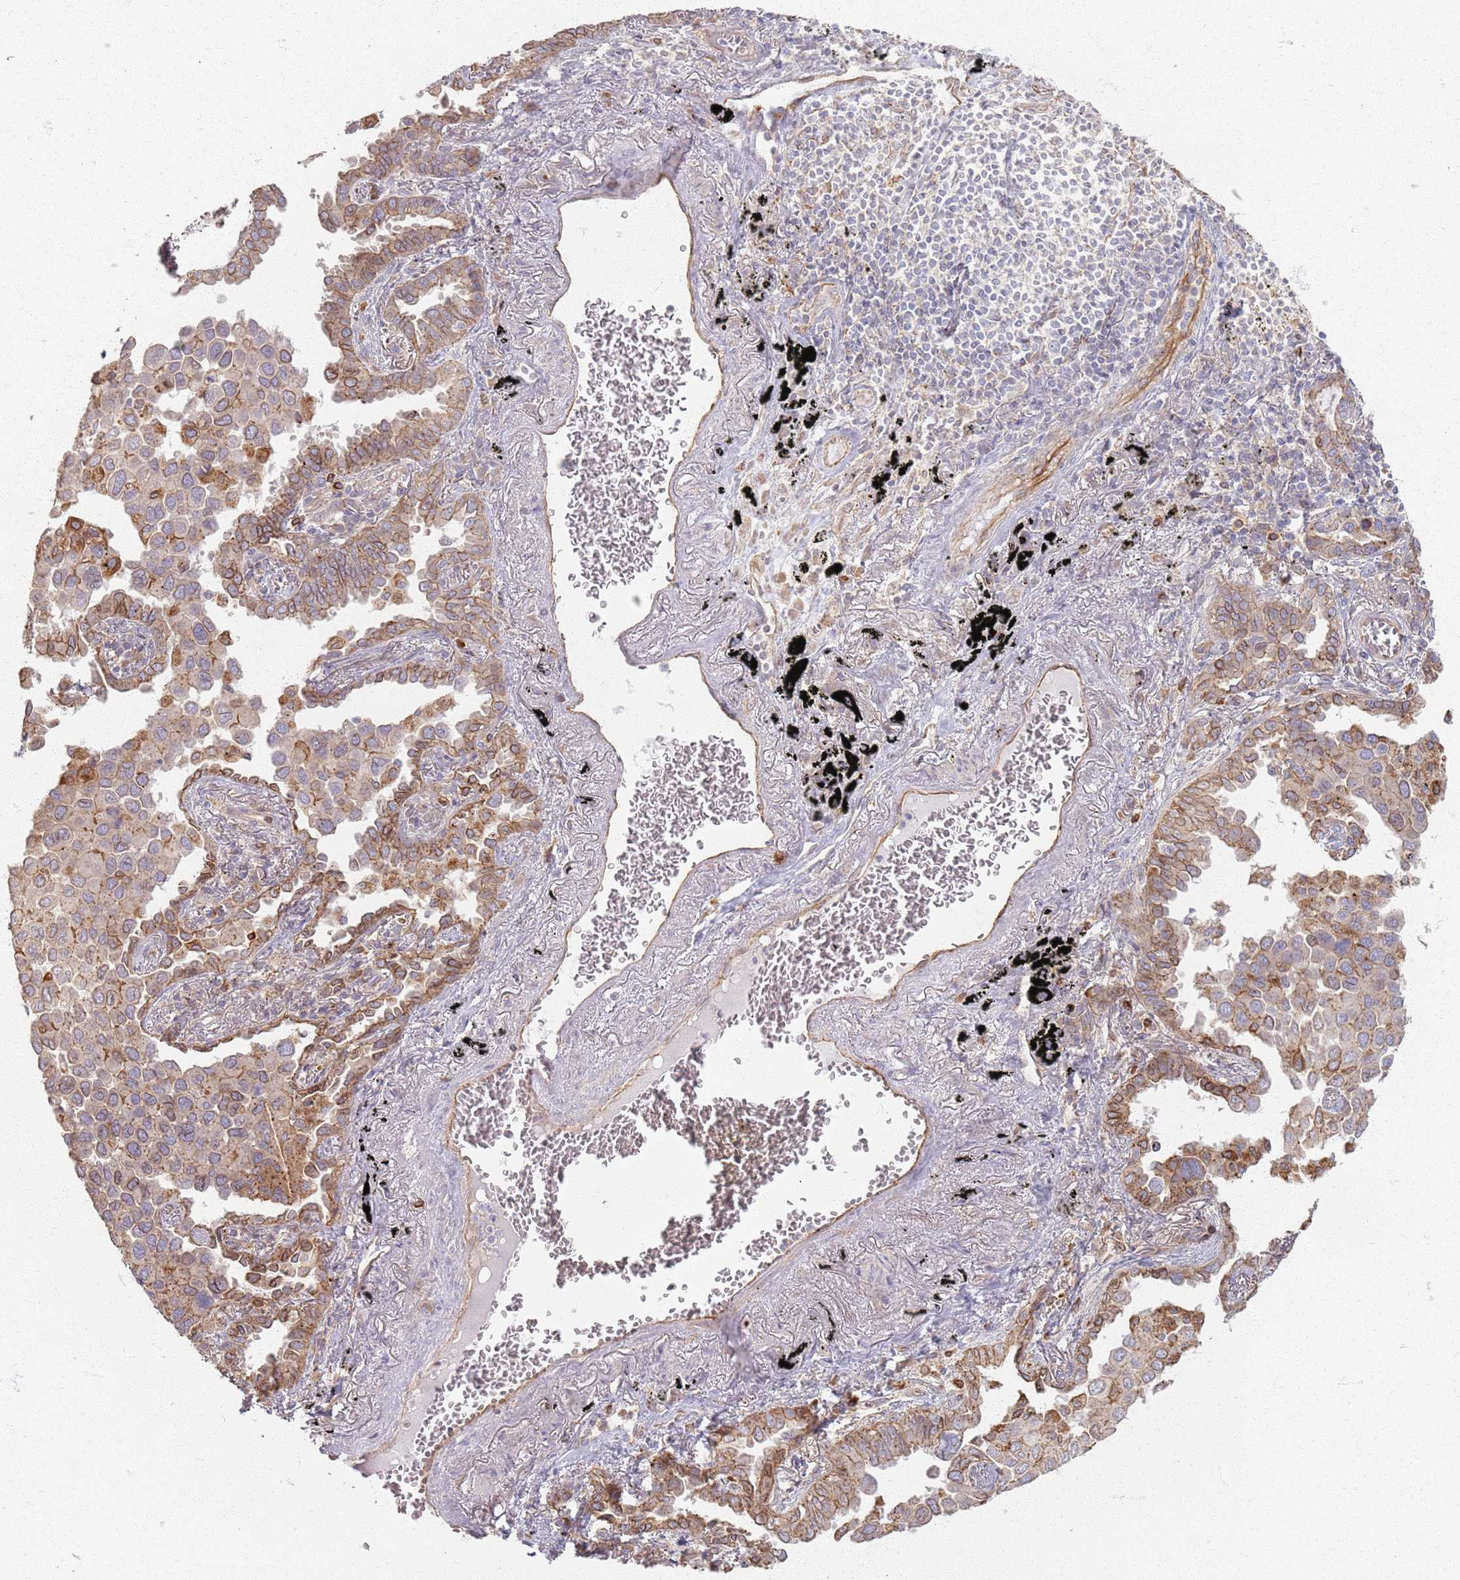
{"staining": {"intensity": "moderate", "quantity": ">75%", "location": "cytoplasmic/membranous"}, "tissue": "lung cancer", "cell_type": "Tumor cells", "image_type": "cancer", "snomed": [{"axis": "morphology", "description": "Adenocarcinoma, NOS"}, {"axis": "topography", "description": "Lung"}], "caption": "Tumor cells reveal medium levels of moderate cytoplasmic/membranous expression in approximately >75% of cells in lung adenocarcinoma.", "gene": "KCNA5", "patient": {"sex": "male", "age": 67}}